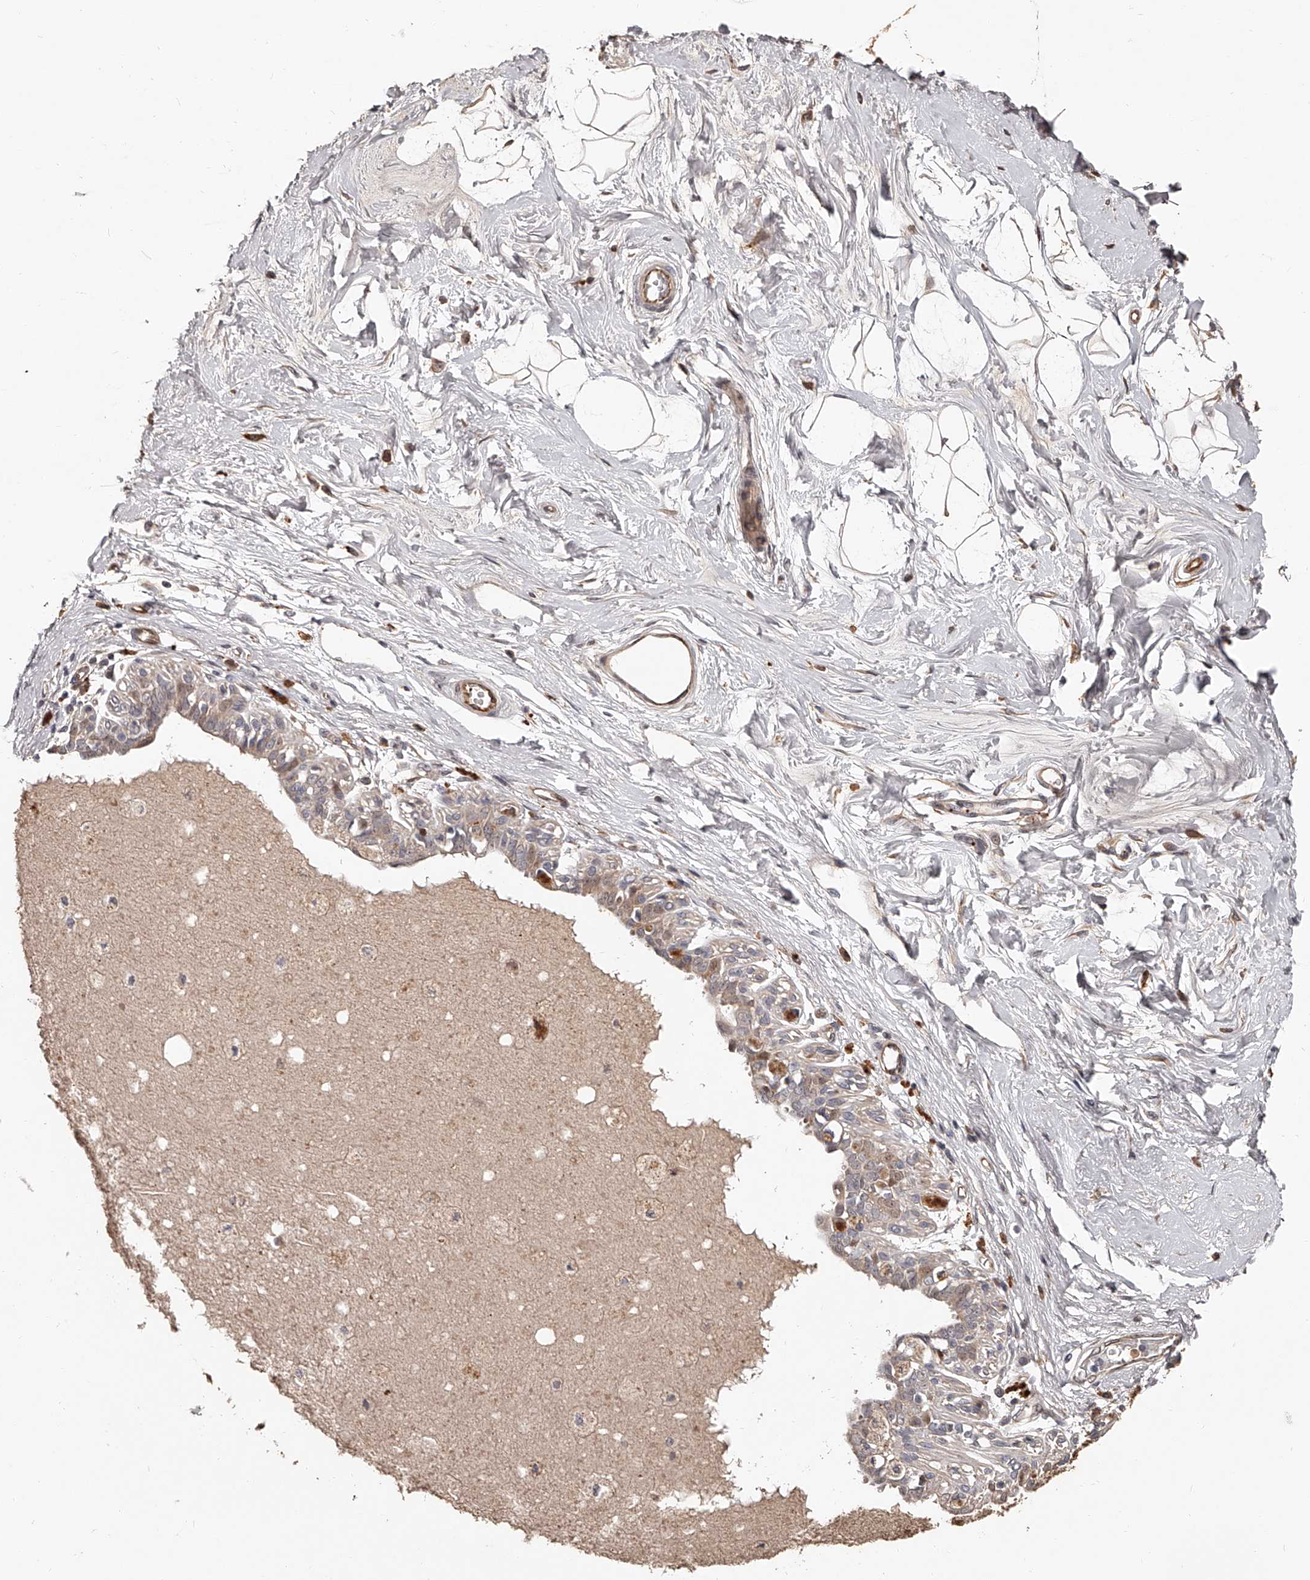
{"staining": {"intensity": "negative", "quantity": "none", "location": "none"}, "tissue": "breast", "cell_type": "Adipocytes", "image_type": "normal", "snomed": [{"axis": "morphology", "description": "Normal tissue, NOS"}, {"axis": "topography", "description": "Breast"}], "caption": "This is a image of immunohistochemistry (IHC) staining of unremarkable breast, which shows no expression in adipocytes. The staining is performed using DAB brown chromogen with nuclei counter-stained in using hematoxylin.", "gene": "URGCP", "patient": {"sex": "female", "age": 45}}